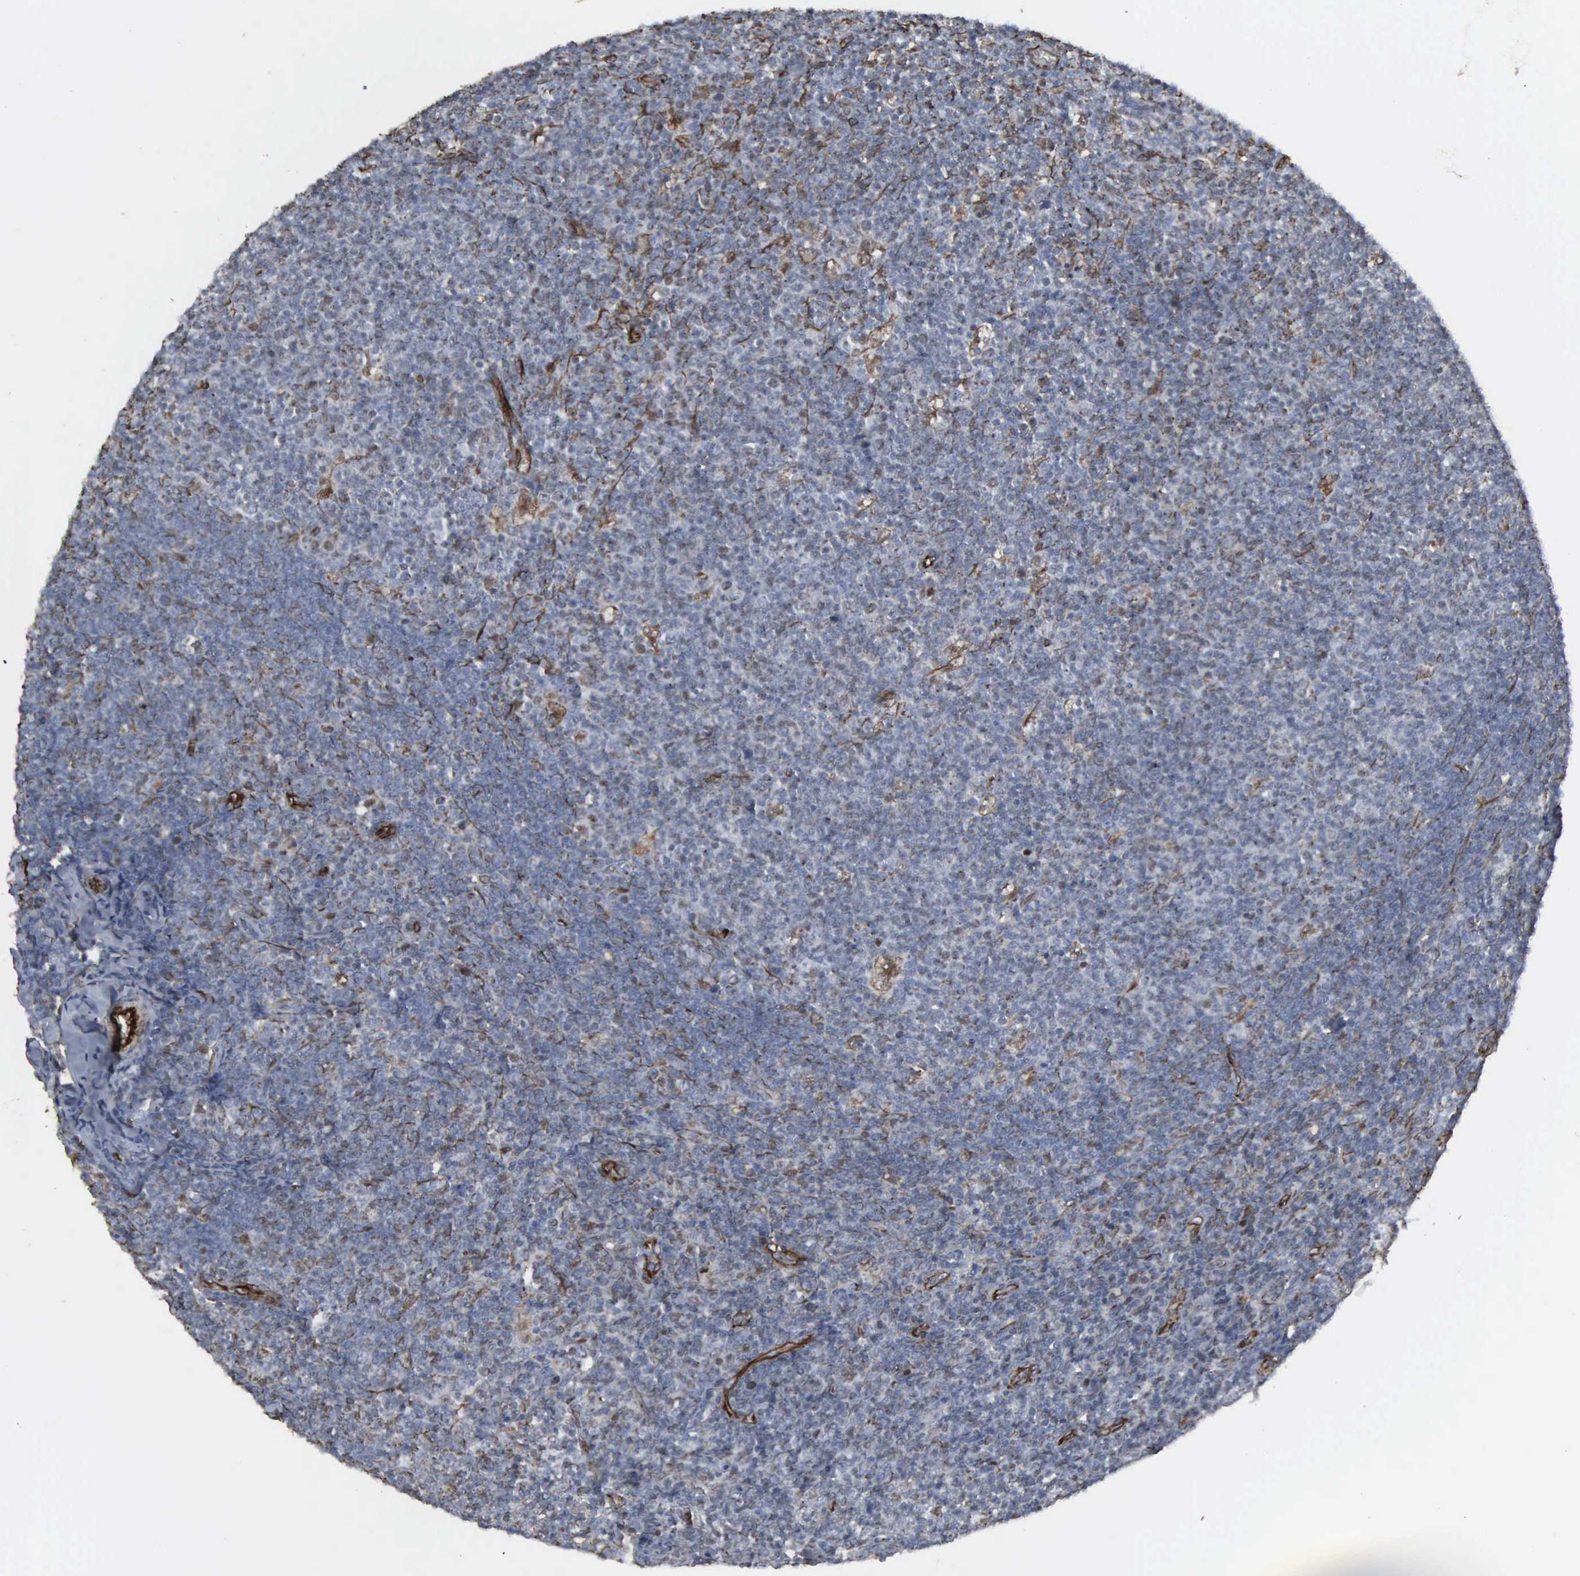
{"staining": {"intensity": "weak", "quantity": "<25%", "location": "nuclear"}, "tissue": "lymphoma", "cell_type": "Tumor cells", "image_type": "cancer", "snomed": [{"axis": "morphology", "description": "Malignant lymphoma, non-Hodgkin's type, Low grade"}, {"axis": "topography", "description": "Lymph node"}], "caption": "This is an IHC micrograph of lymphoma. There is no staining in tumor cells.", "gene": "CCNE1", "patient": {"sex": "male", "age": 74}}